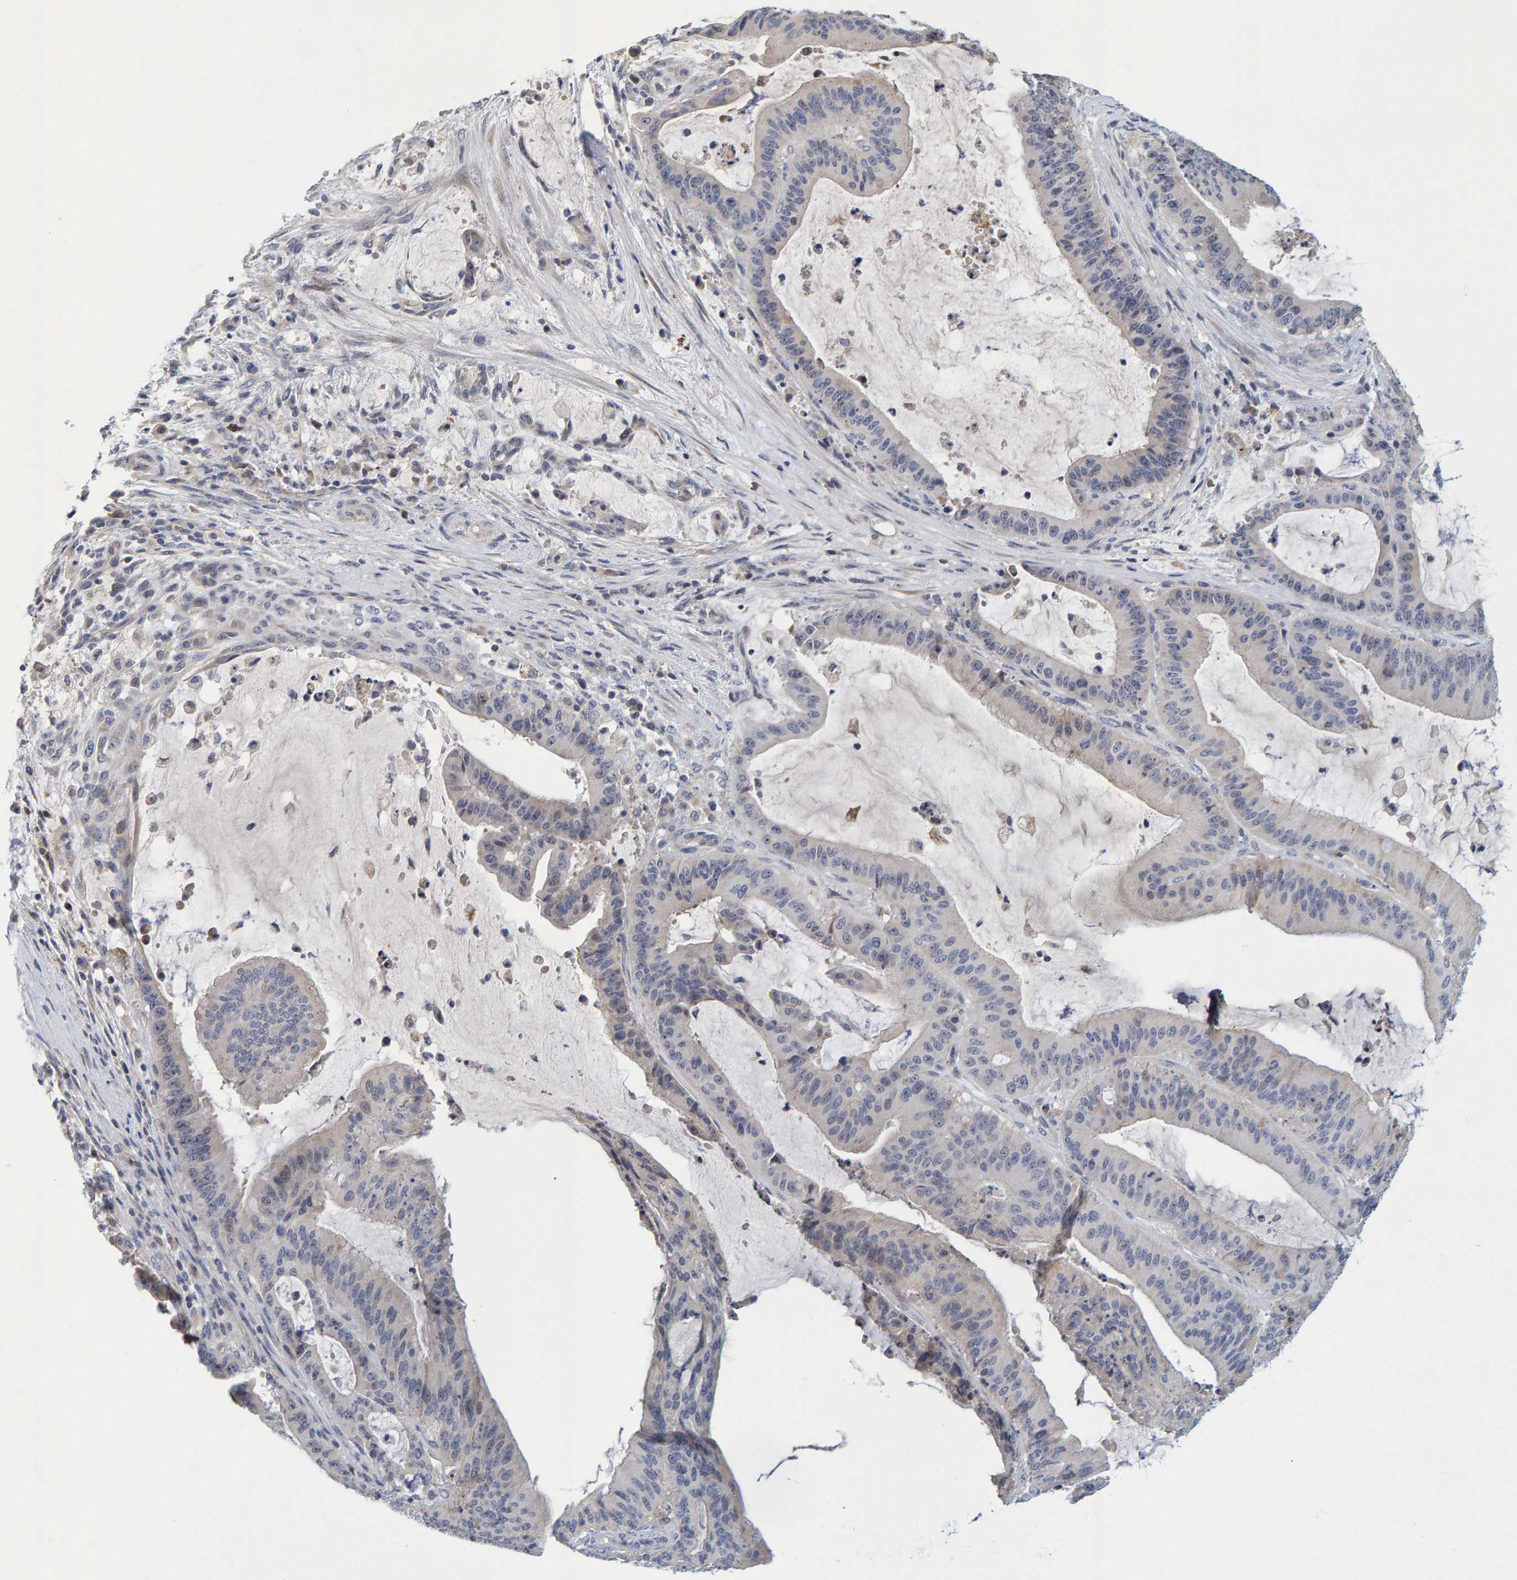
{"staining": {"intensity": "negative", "quantity": "none", "location": "none"}, "tissue": "liver cancer", "cell_type": "Tumor cells", "image_type": "cancer", "snomed": [{"axis": "morphology", "description": "Normal tissue, NOS"}, {"axis": "morphology", "description": "Cholangiocarcinoma"}, {"axis": "topography", "description": "Liver"}, {"axis": "topography", "description": "Peripheral nerve tissue"}], "caption": "Immunohistochemistry histopathology image of cholangiocarcinoma (liver) stained for a protein (brown), which exhibits no positivity in tumor cells.", "gene": "ZNF77", "patient": {"sex": "female", "age": 73}}